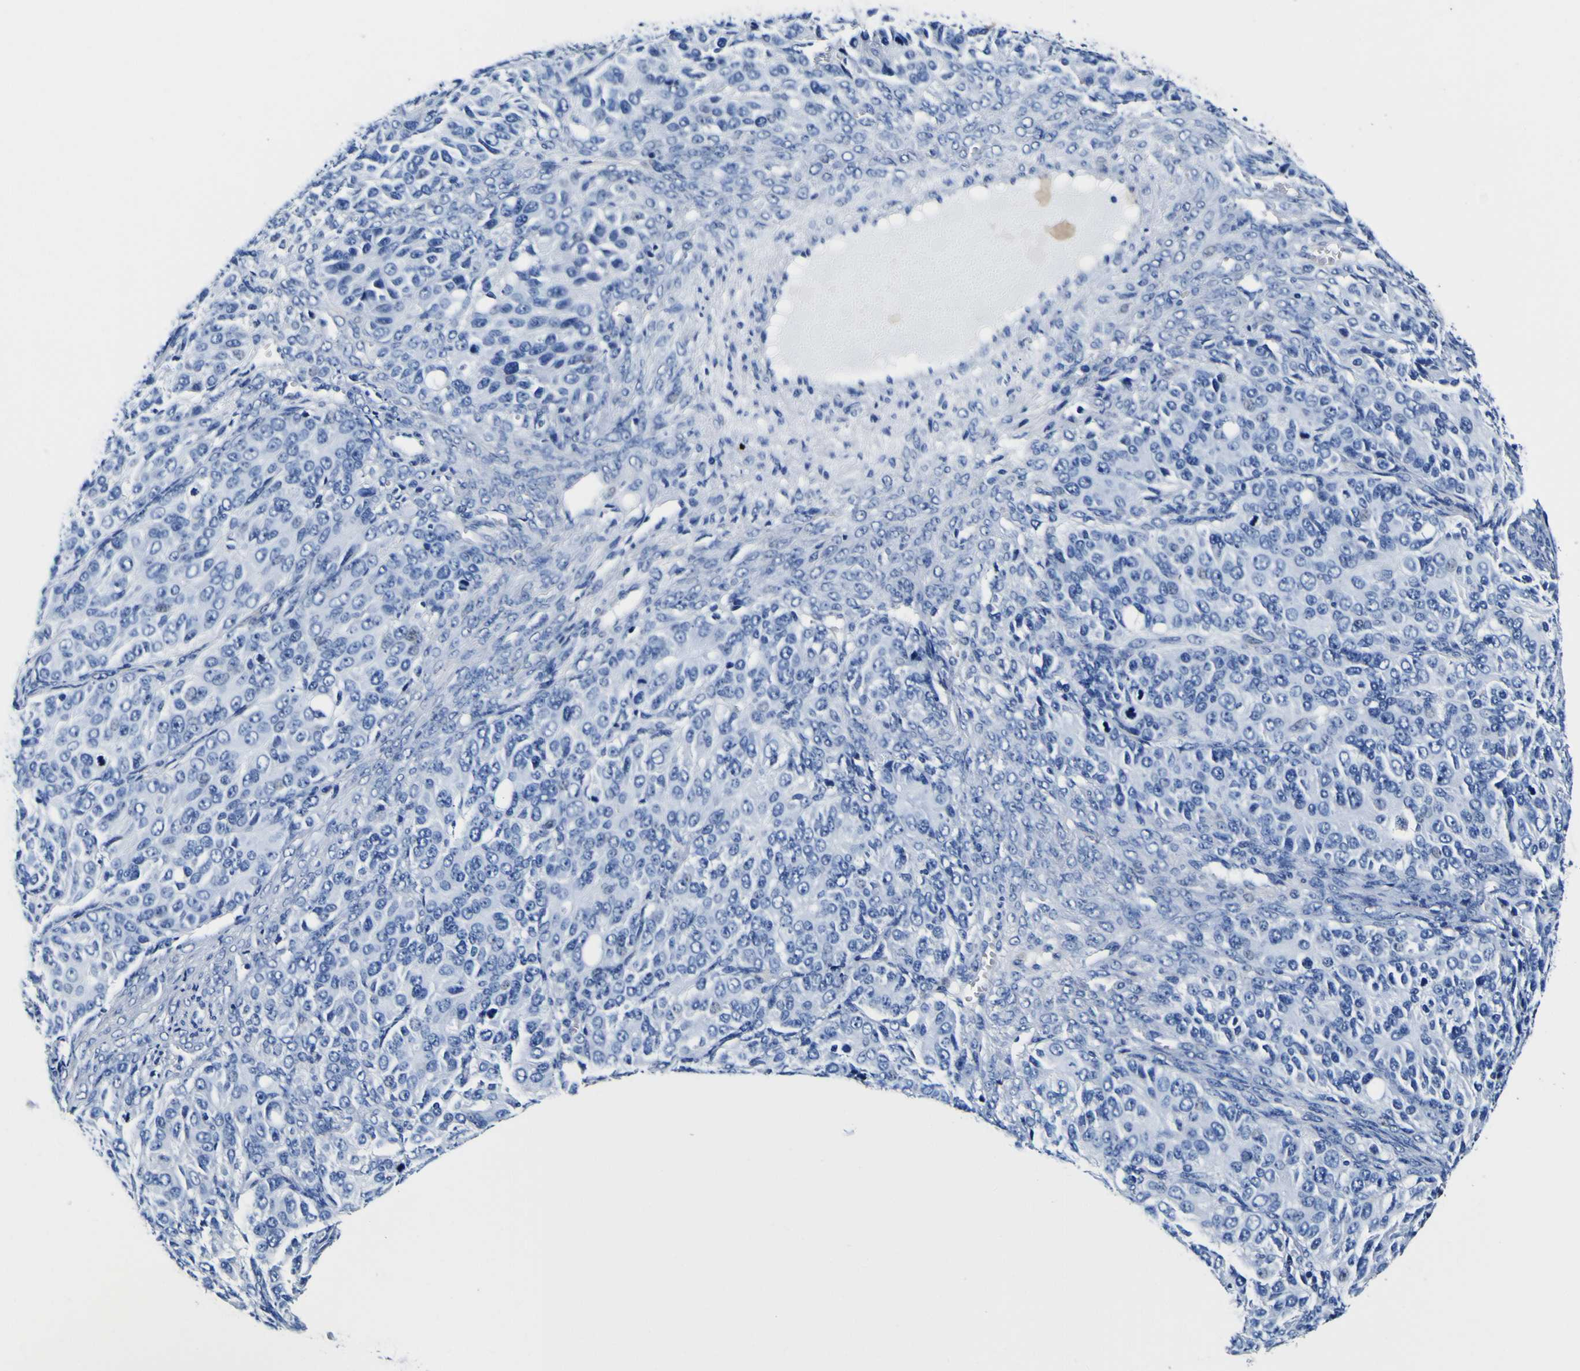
{"staining": {"intensity": "negative", "quantity": "none", "location": "none"}, "tissue": "ovarian cancer", "cell_type": "Tumor cells", "image_type": "cancer", "snomed": [{"axis": "morphology", "description": "Carcinoma, endometroid"}, {"axis": "topography", "description": "Ovary"}], "caption": "A high-resolution micrograph shows immunohistochemistry staining of ovarian endometroid carcinoma, which shows no significant expression in tumor cells.", "gene": "POSTN", "patient": {"sex": "female", "age": 51}}